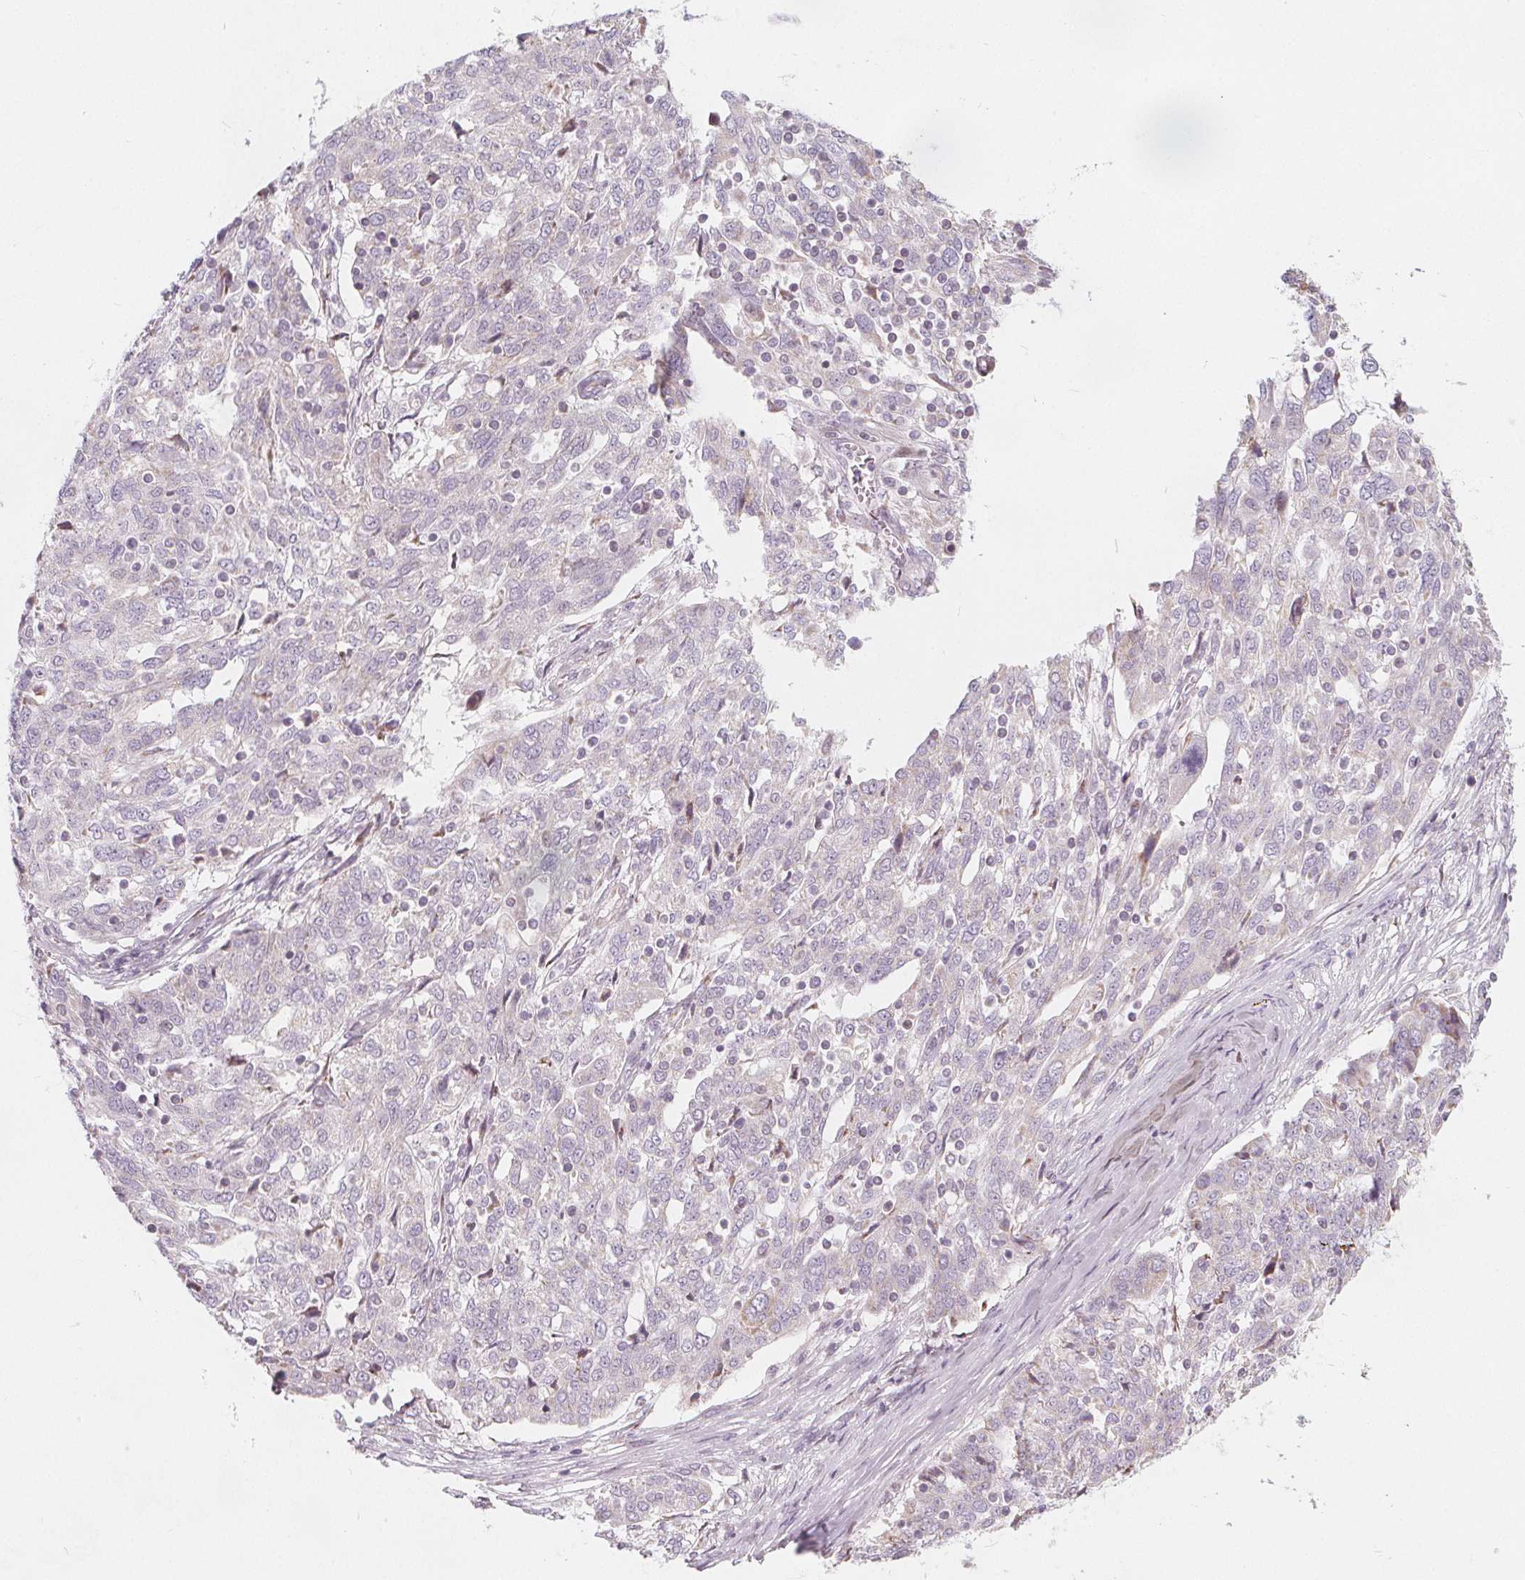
{"staining": {"intensity": "negative", "quantity": "none", "location": "none"}, "tissue": "ovarian cancer", "cell_type": "Tumor cells", "image_type": "cancer", "snomed": [{"axis": "morphology", "description": "Cystadenocarcinoma, serous, NOS"}, {"axis": "topography", "description": "Ovary"}], "caption": "This is a micrograph of IHC staining of ovarian cancer (serous cystadenocarcinoma), which shows no expression in tumor cells.", "gene": "NUP210L", "patient": {"sex": "female", "age": 67}}